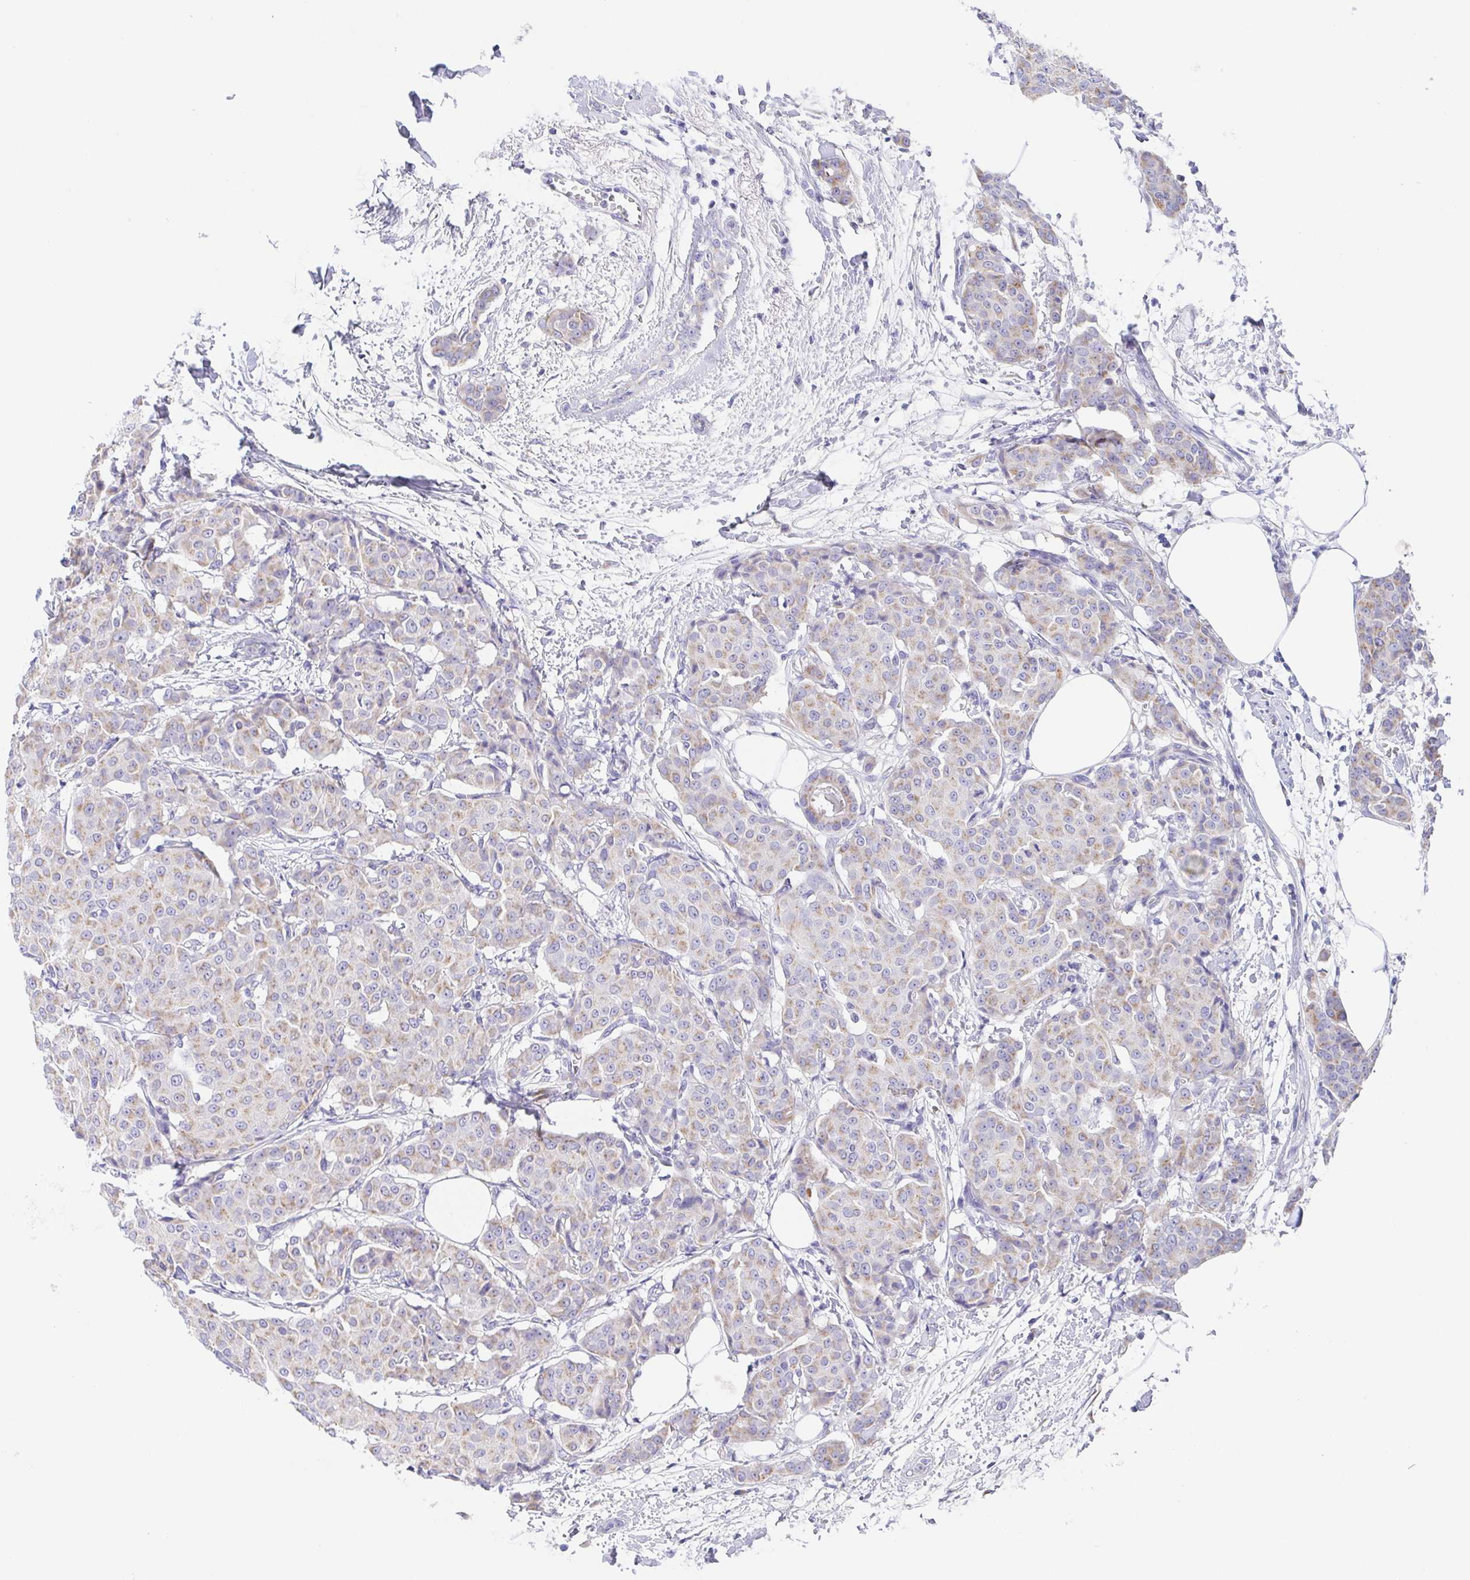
{"staining": {"intensity": "weak", "quantity": "25%-75%", "location": "cytoplasmic/membranous"}, "tissue": "breast cancer", "cell_type": "Tumor cells", "image_type": "cancer", "snomed": [{"axis": "morphology", "description": "Duct carcinoma"}, {"axis": "topography", "description": "Breast"}], "caption": "Immunohistochemistry (IHC) image of human breast invasive ductal carcinoma stained for a protein (brown), which exhibits low levels of weak cytoplasmic/membranous staining in about 25%-75% of tumor cells.", "gene": "SCG3", "patient": {"sex": "female", "age": 91}}